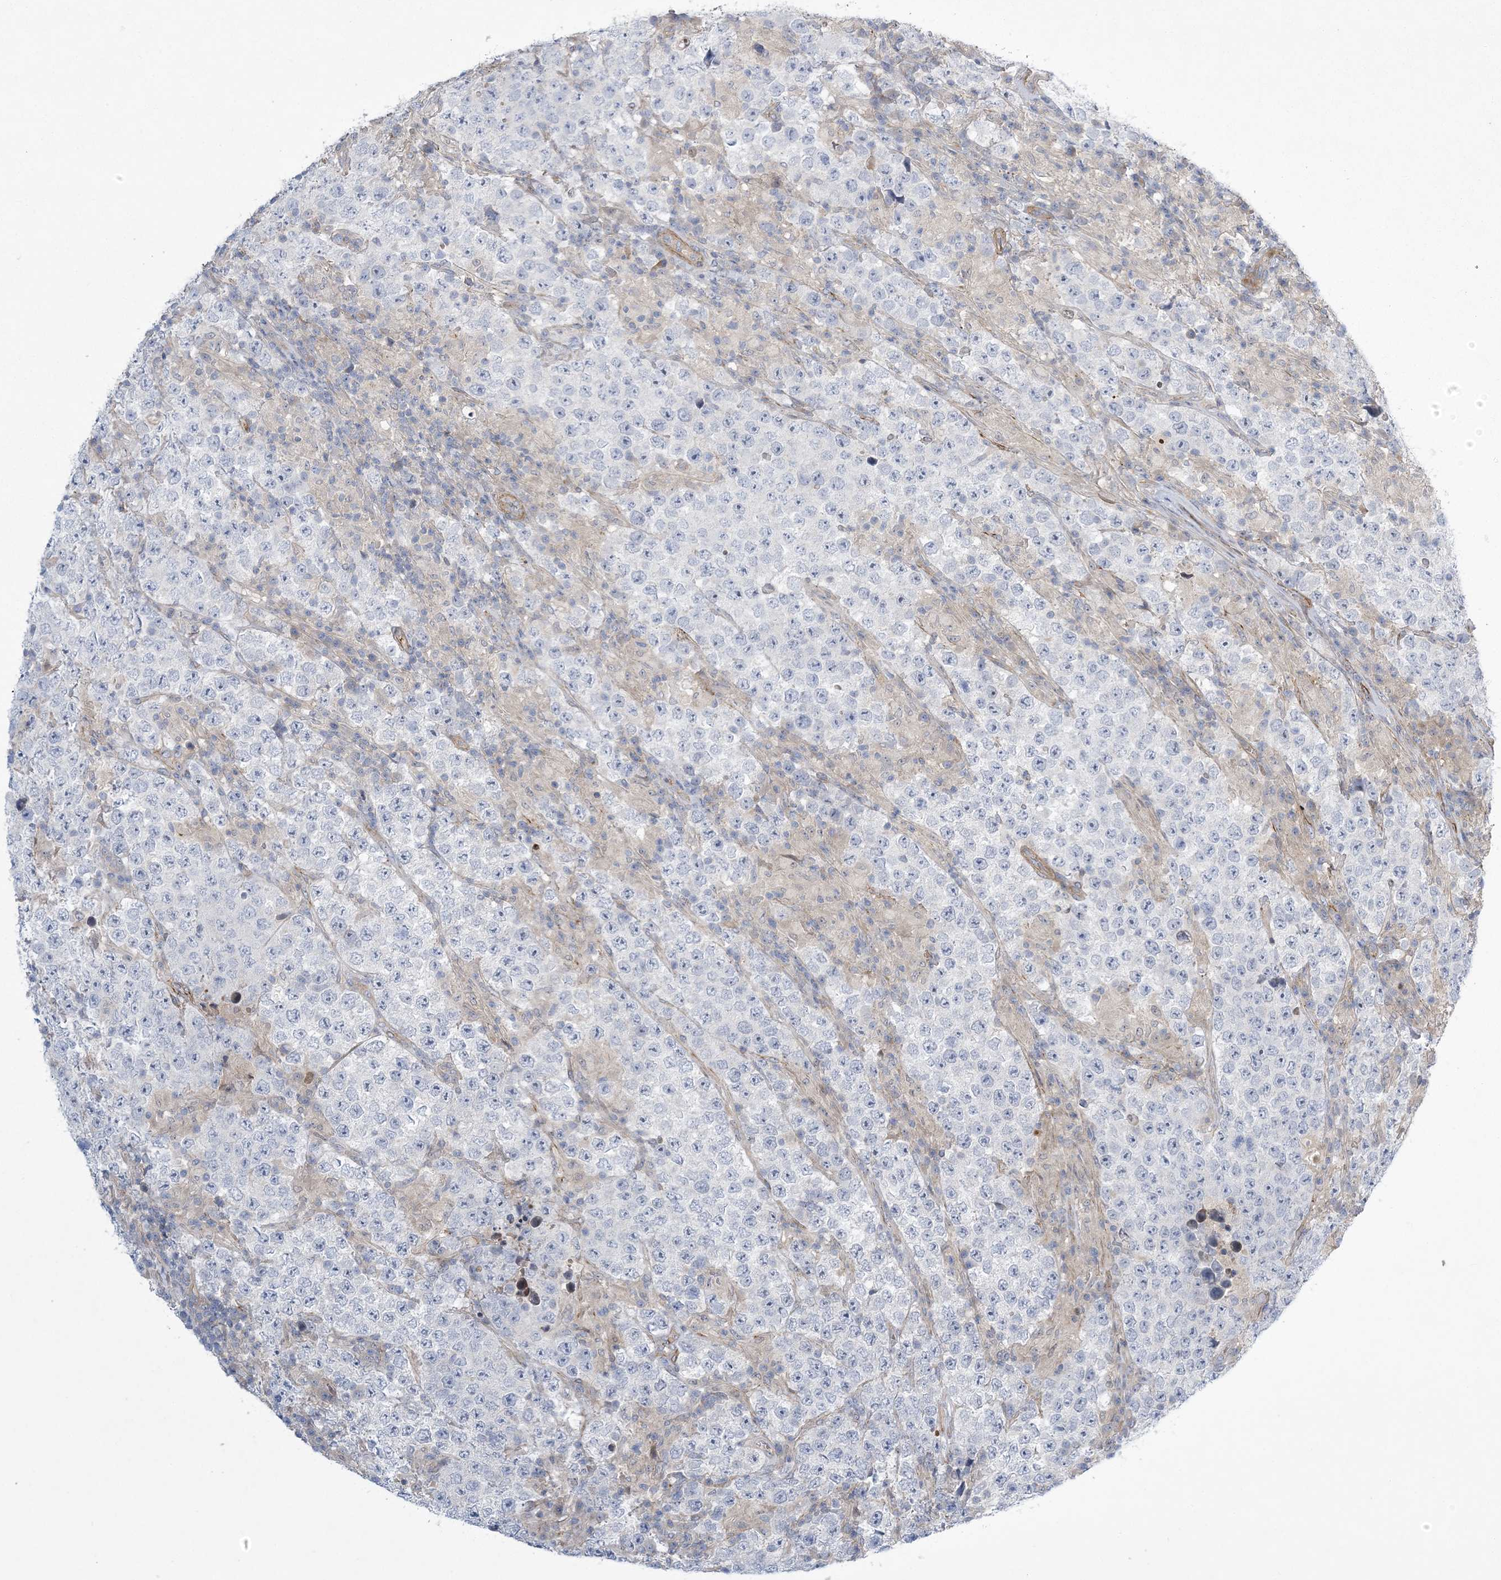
{"staining": {"intensity": "negative", "quantity": "none", "location": "none"}, "tissue": "testis cancer", "cell_type": "Tumor cells", "image_type": "cancer", "snomed": [{"axis": "morphology", "description": "Normal tissue, NOS"}, {"axis": "morphology", "description": "Urothelial carcinoma, High grade"}, {"axis": "morphology", "description": "Seminoma, NOS"}, {"axis": "morphology", "description": "Carcinoma, Embryonal, NOS"}, {"axis": "topography", "description": "Urinary bladder"}, {"axis": "topography", "description": "Testis"}], "caption": "A photomicrograph of testis embryonal carcinoma stained for a protein exhibits no brown staining in tumor cells. (Immunohistochemistry (ihc), brightfield microscopy, high magnification).", "gene": "CALN1", "patient": {"sex": "male", "age": 41}}